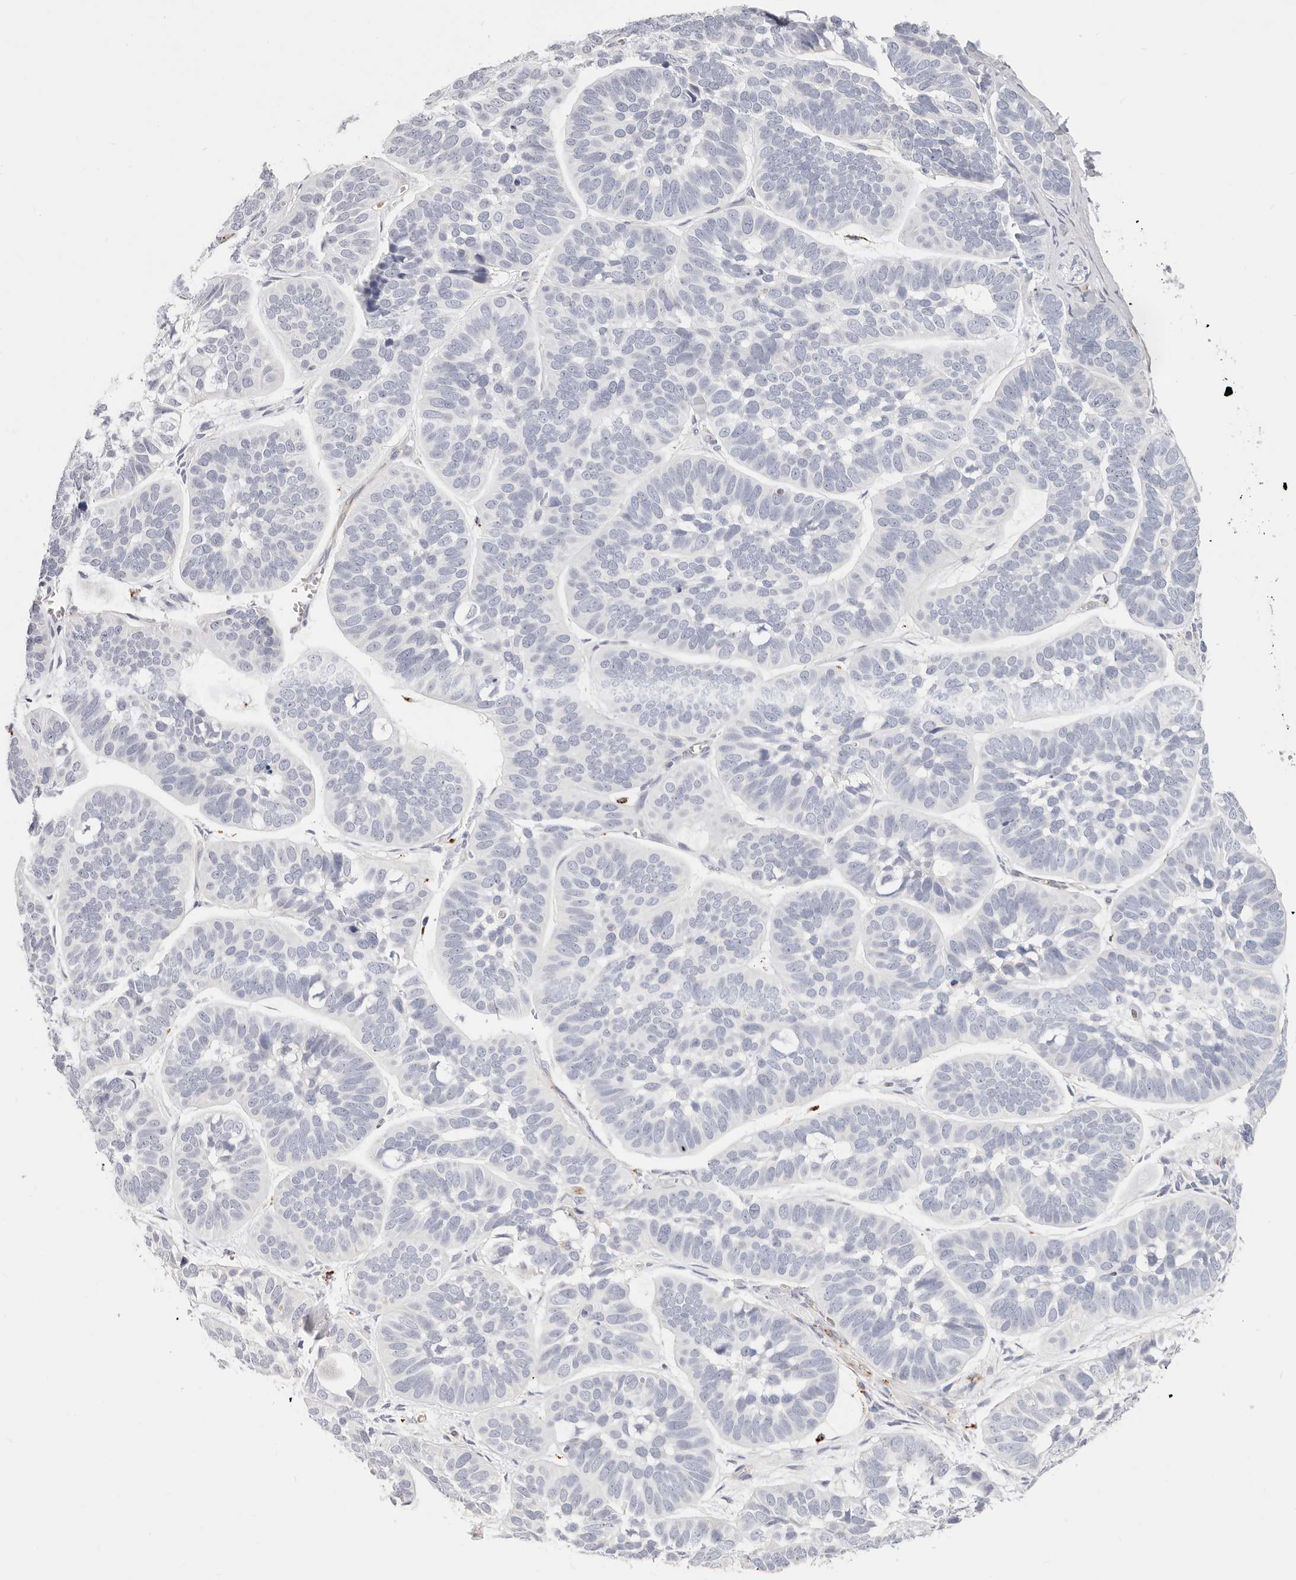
{"staining": {"intensity": "negative", "quantity": "none", "location": "none"}, "tissue": "skin cancer", "cell_type": "Tumor cells", "image_type": "cancer", "snomed": [{"axis": "morphology", "description": "Basal cell carcinoma"}, {"axis": "topography", "description": "Skin"}], "caption": "The histopathology image exhibits no significant positivity in tumor cells of skin cancer (basal cell carcinoma).", "gene": "ZRANB1", "patient": {"sex": "male", "age": 62}}